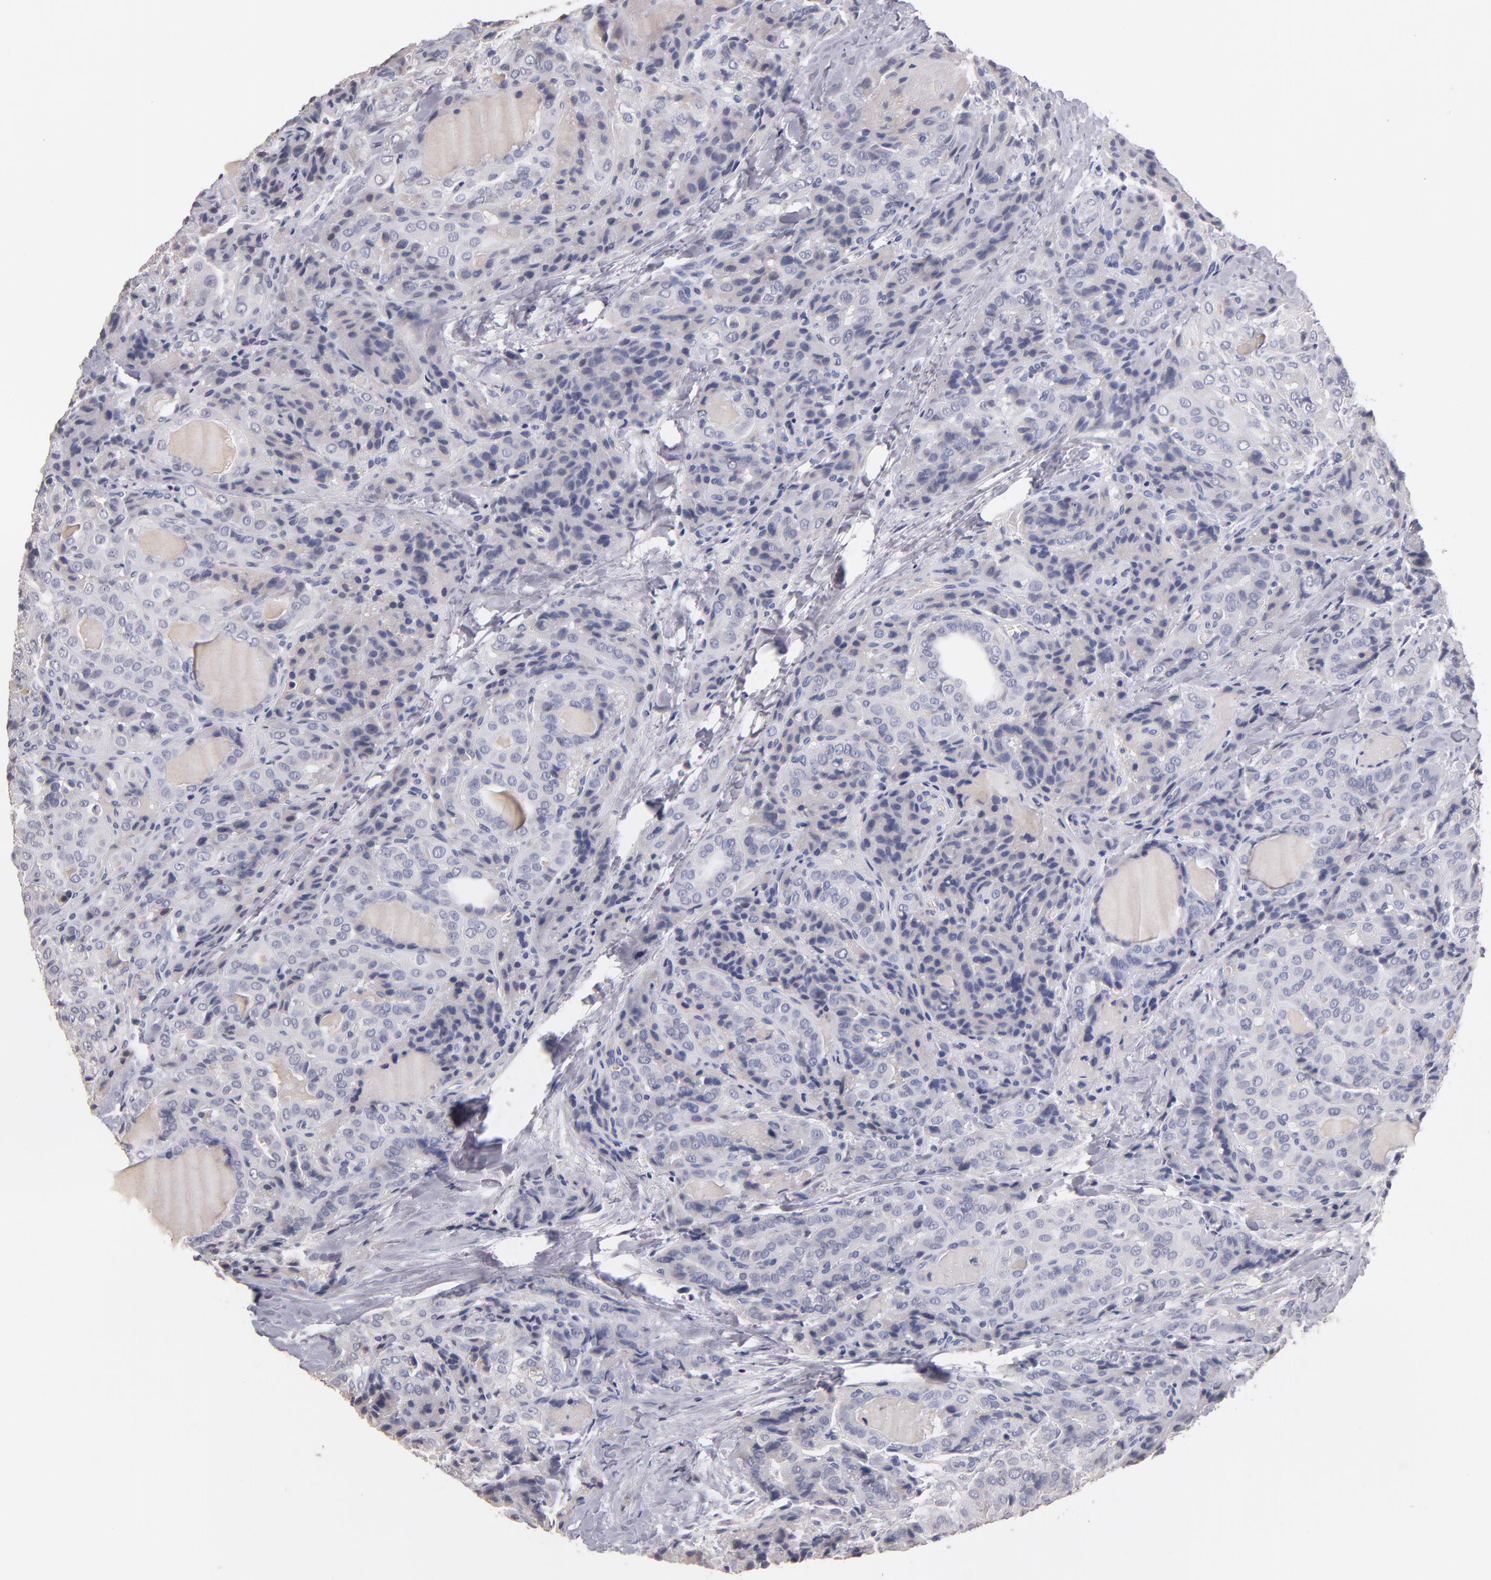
{"staining": {"intensity": "negative", "quantity": "none", "location": "none"}, "tissue": "thyroid cancer", "cell_type": "Tumor cells", "image_type": "cancer", "snomed": [{"axis": "morphology", "description": "Papillary adenocarcinoma, NOS"}, {"axis": "topography", "description": "Thyroid gland"}], "caption": "Immunohistochemistry (IHC) histopathology image of neoplastic tissue: human thyroid cancer stained with DAB shows no significant protein positivity in tumor cells.", "gene": "SOX10", "patient": {"sex": "female", "age": 71}}